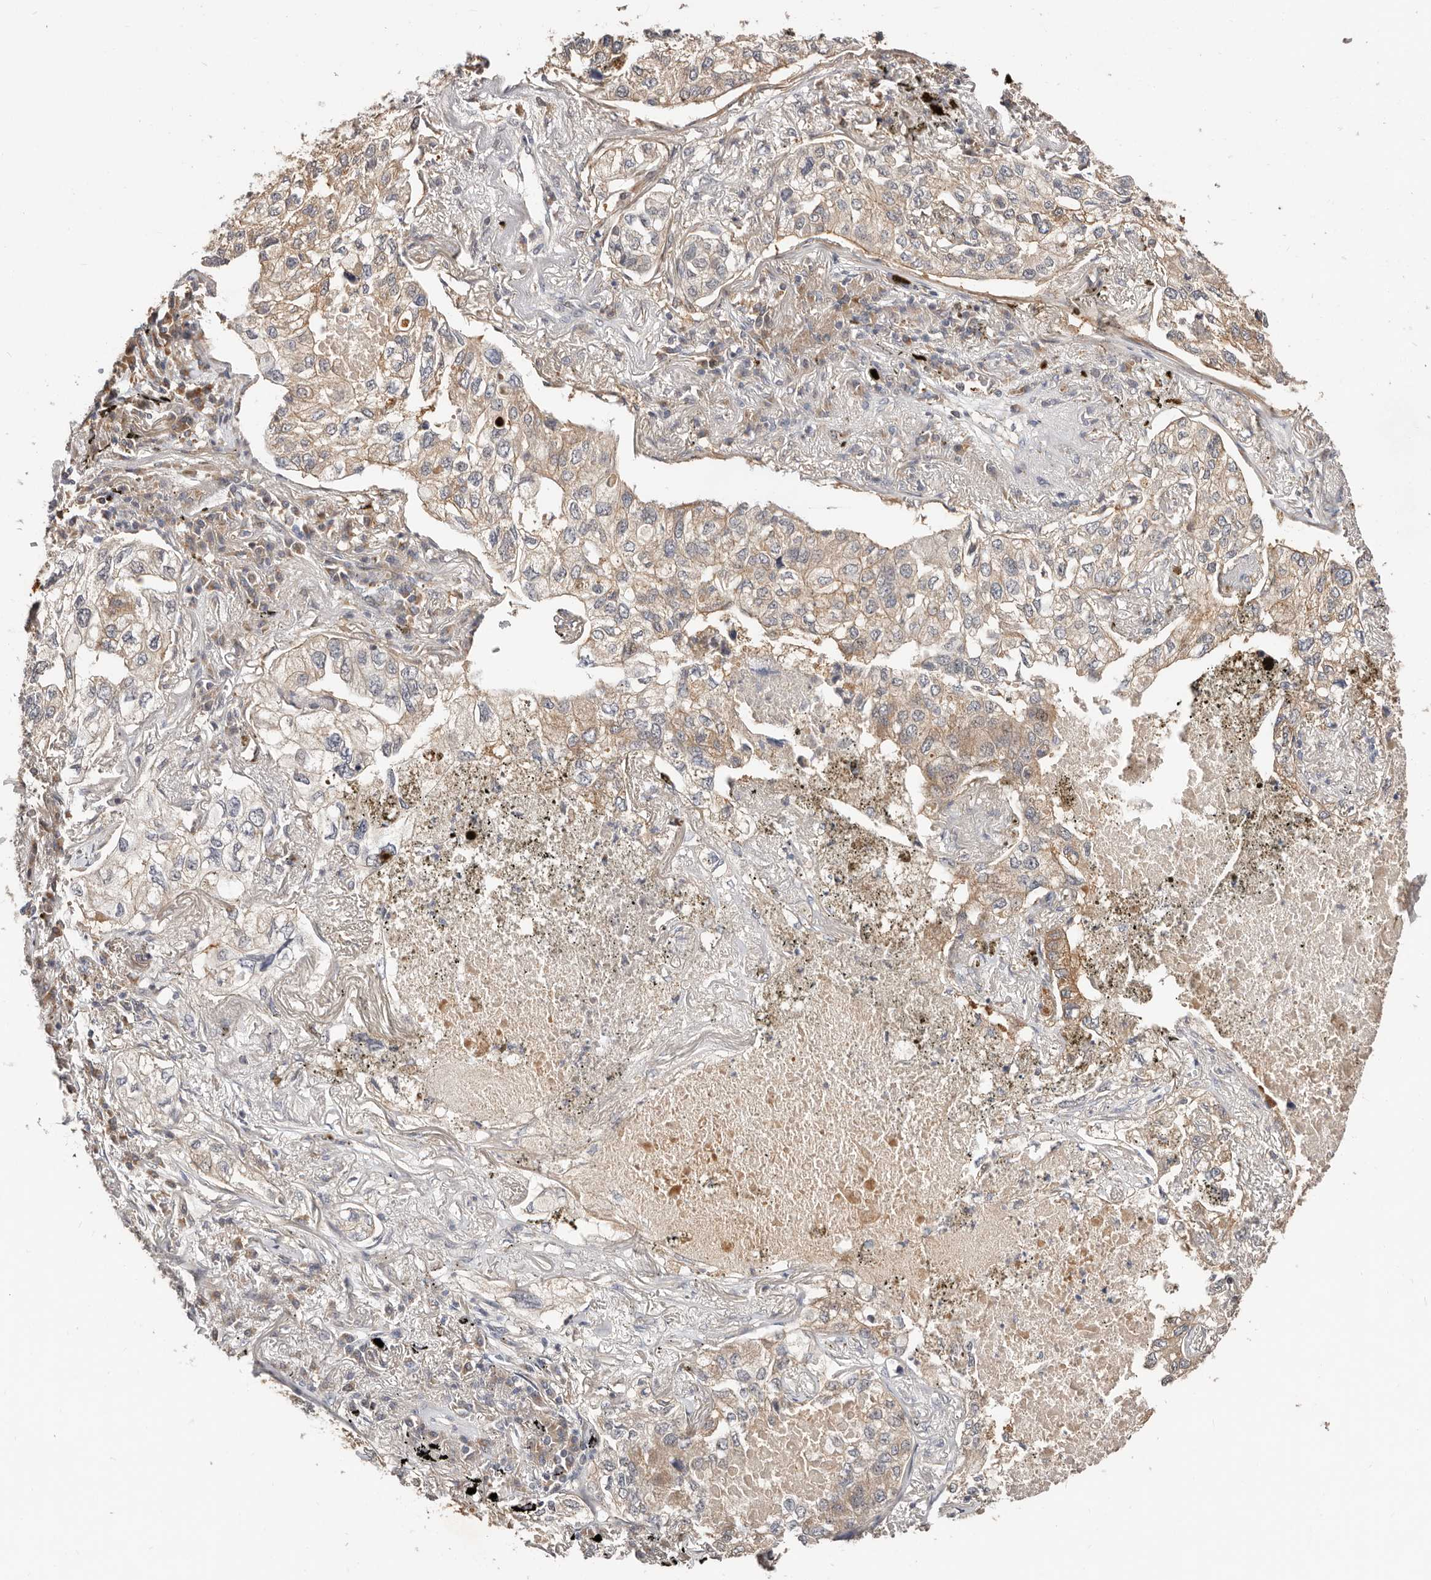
{"staining": {"intensity": "weak", "quantity": "25%-75%", "location": "cytoplasmic/membranous"}, "tissue": "lung cancer", "cell_type": "Tumor cells", "image_type": "cancer", "snomed": [{"axis": "morphology", "description": "Adenocarcinoma, NOS"}, {"axis": "topography", "description": "Lung"}], "caption": "Adenocarcinoma (lung) tissue exhibits weak cytoplasmic/membranous expression in about 25%-75% of tumor cells, visualized by immunohistochemistry. (Stains: DAB (3,3'-diaminobenzidine) in brown, nuclei in blue, Microscopy: brightfield microscopy at high magnification).", "gene": "USP33", "patient": {"sex": "male", "age": 65}}